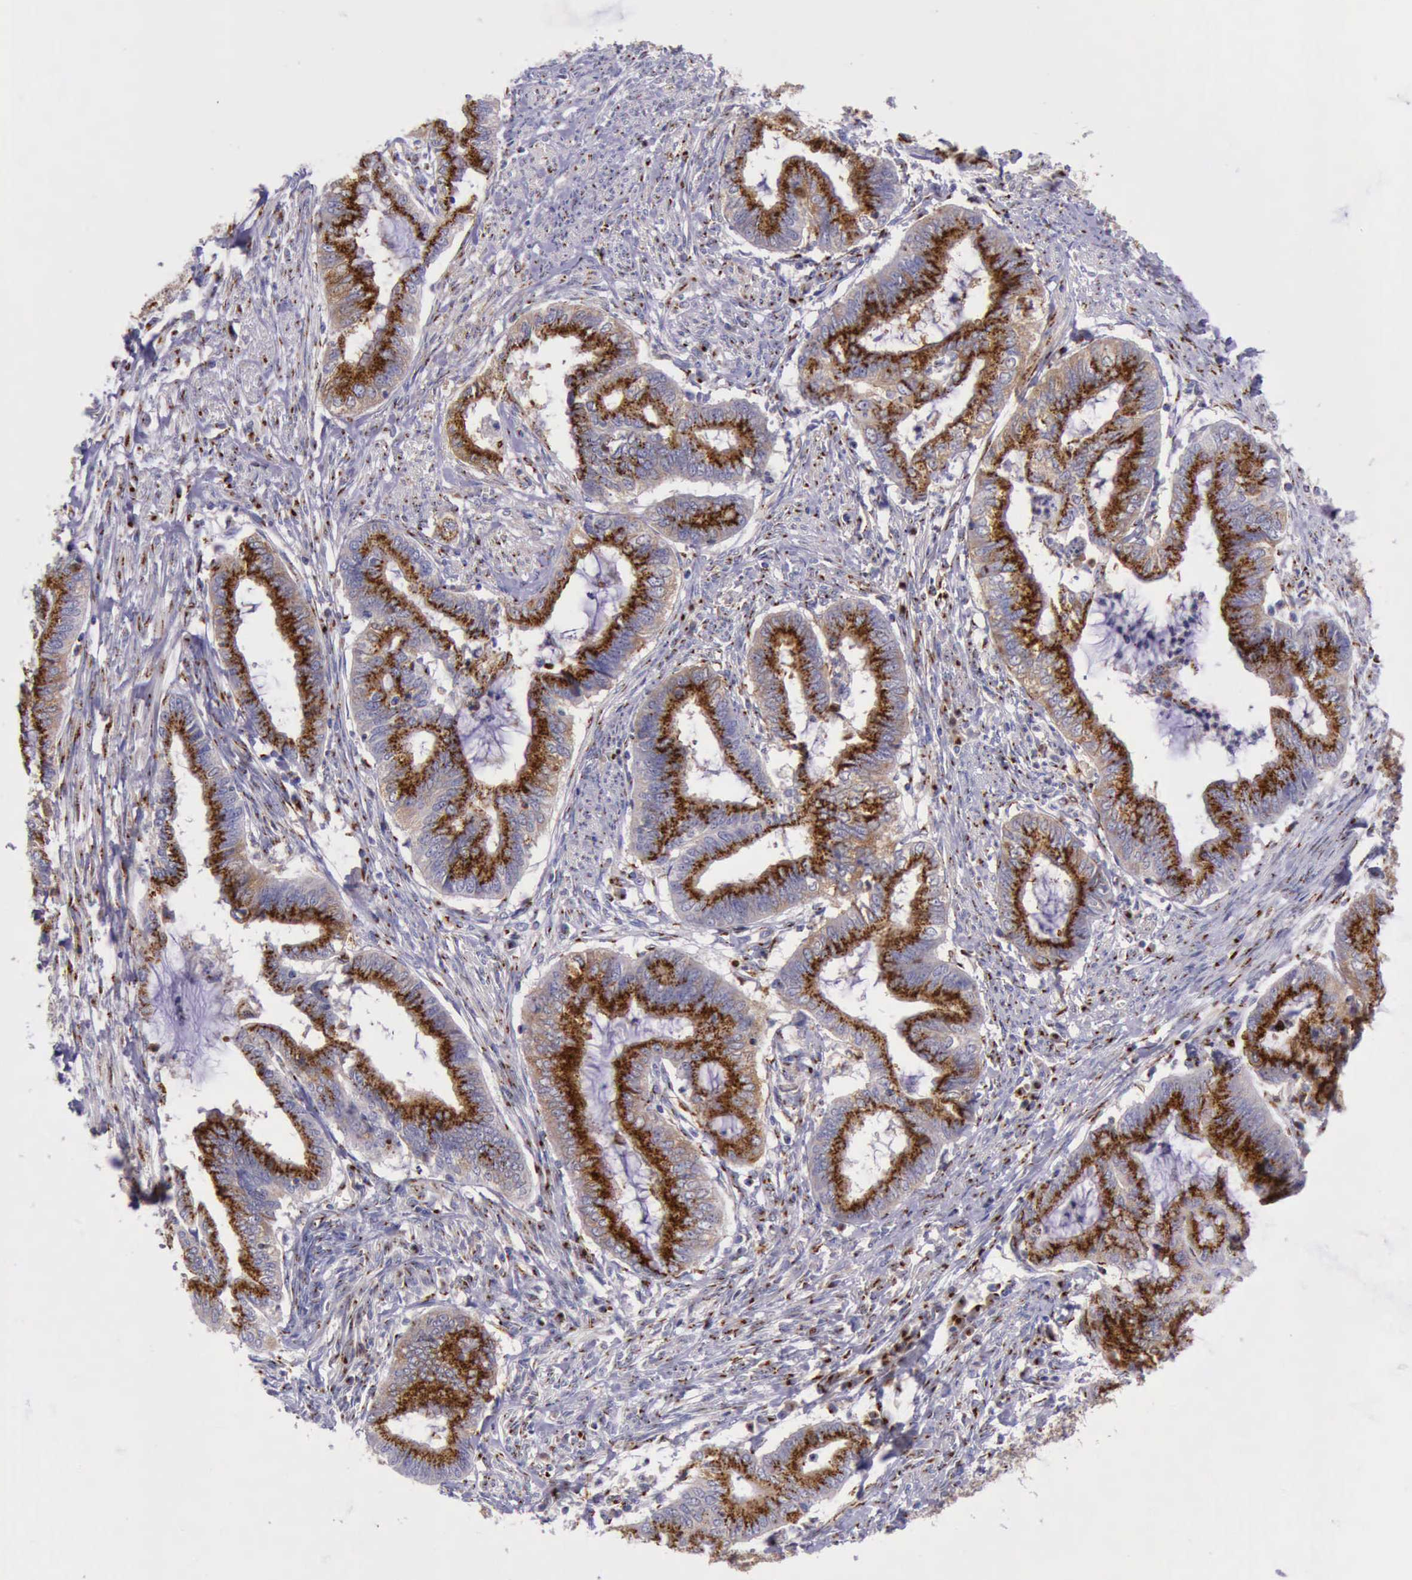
{"staining": {"intensity": "strong", "quantity": ">75%", "location": "cytoplasmic/membranous"}, "tissue": "endometrial cancer", "cell_type": "Tumor cells", "image_type": "cancer", "snomed": [{"axis": "morphology", "description": "Necrosis, NOS"}, {"axis": "morphology", "description": "Adenocarcinoma, NOS"}, {"axis": "topography", "description": "Endometrium"}], "caption": "Adenocarcinoma (endometrial) tissue exhibits strong cytoplasmic/membranous positivity in approximately >75% of tumor cells, visualized by immunohistochemistry. (Brightfield microscopy of DAB IHC at high magnification).", "gene": "GOLGA5", "patient": {"sex": "female", "age": 79}}